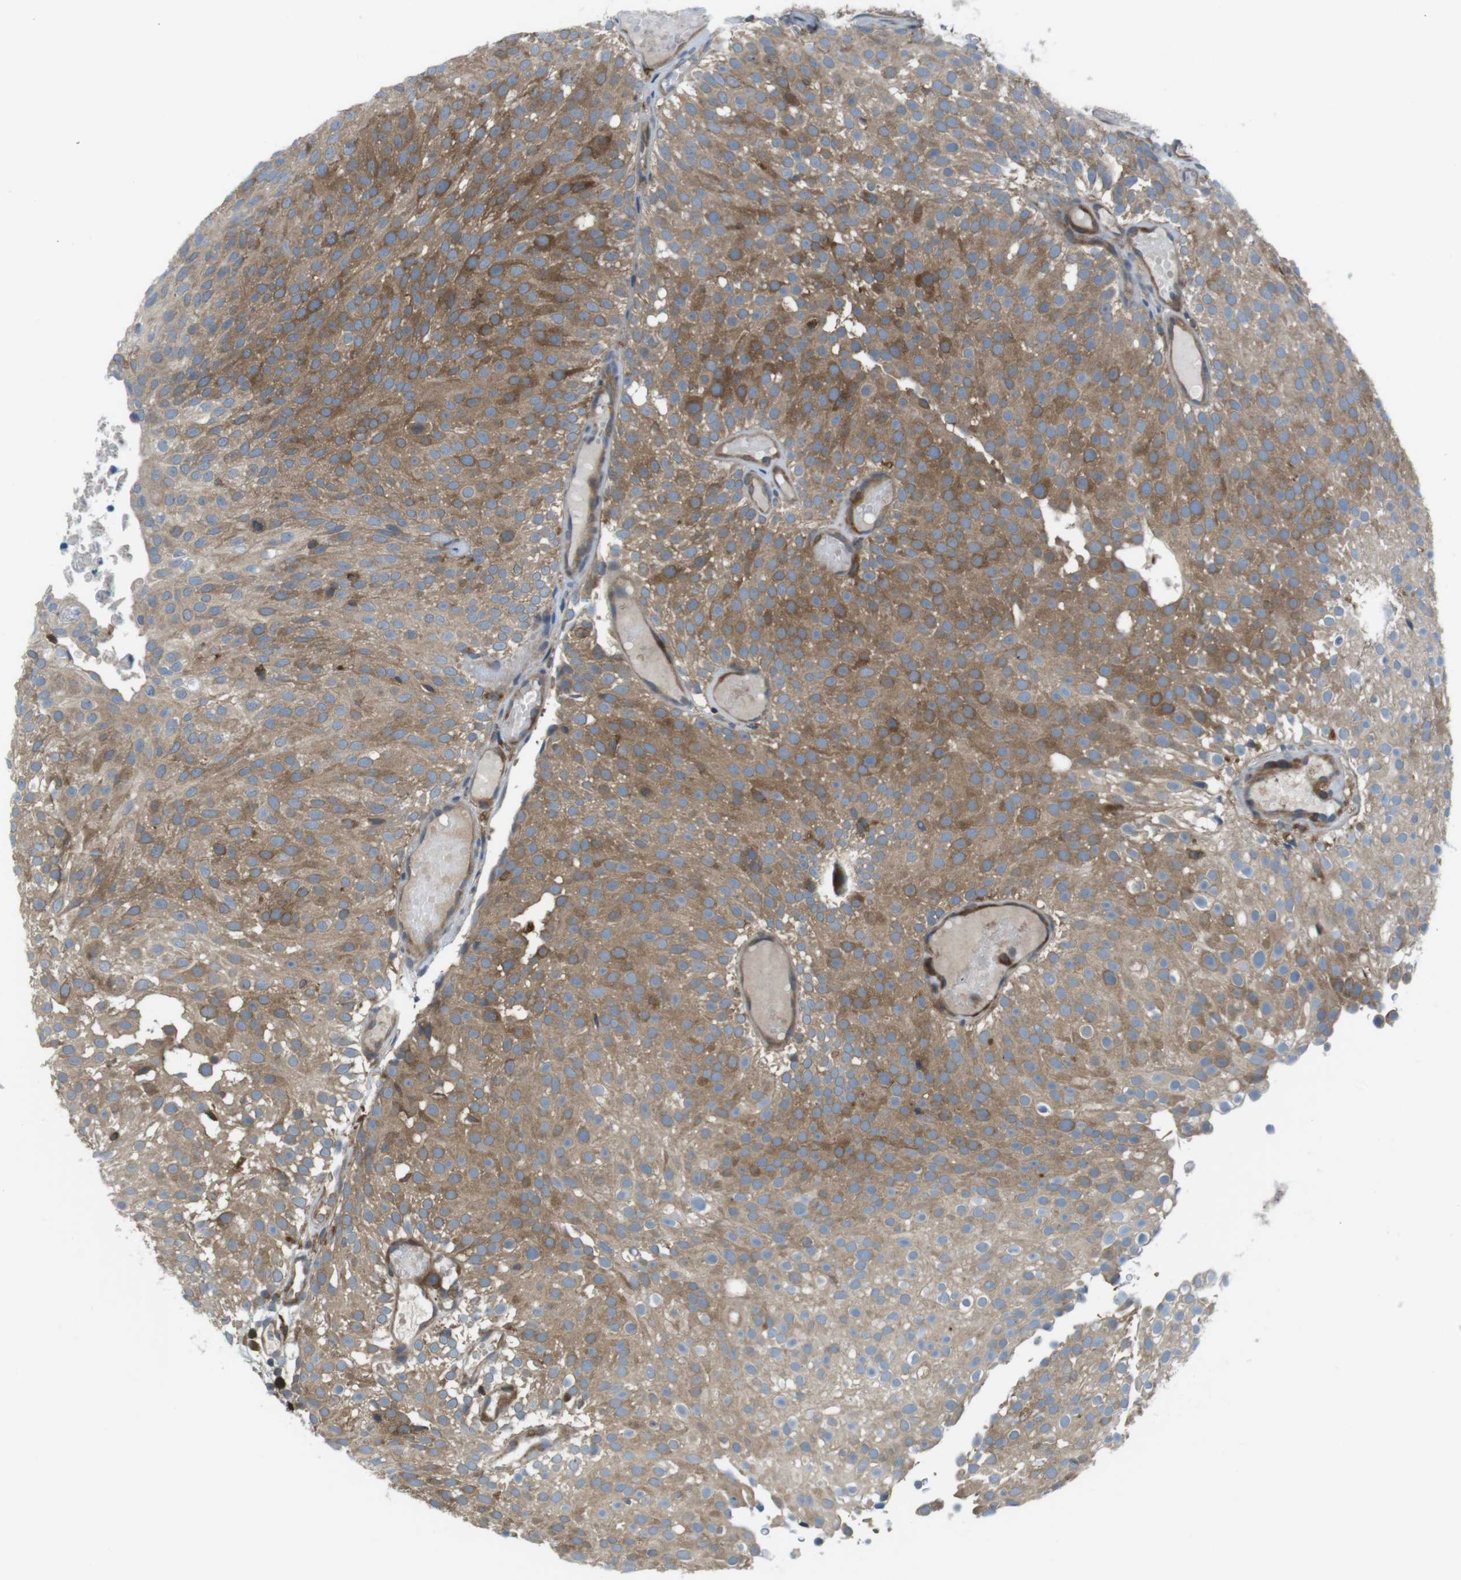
{"staining": {"intensity": "moderate", "quantity": ">75%", "location": "cytoplasmic/membranous"}, "tissue": "urothelial cancer", "cell_type": "Tumor cells", "image_type": "cancer", "snomed": [{"axis": "morphology", "description": "Urothelial carcinoma, Low grade"}, {"axis": "topography", "description": "Urinary bladder"}], "caption": "The immunohistochemical stain labels moderate cytoplasmic/membranous staining in tumor cells of low-grade urothelial carcinoma tissue.", "gene": "MTHFD1", "patient": {"sex": "male", "age": 78}}